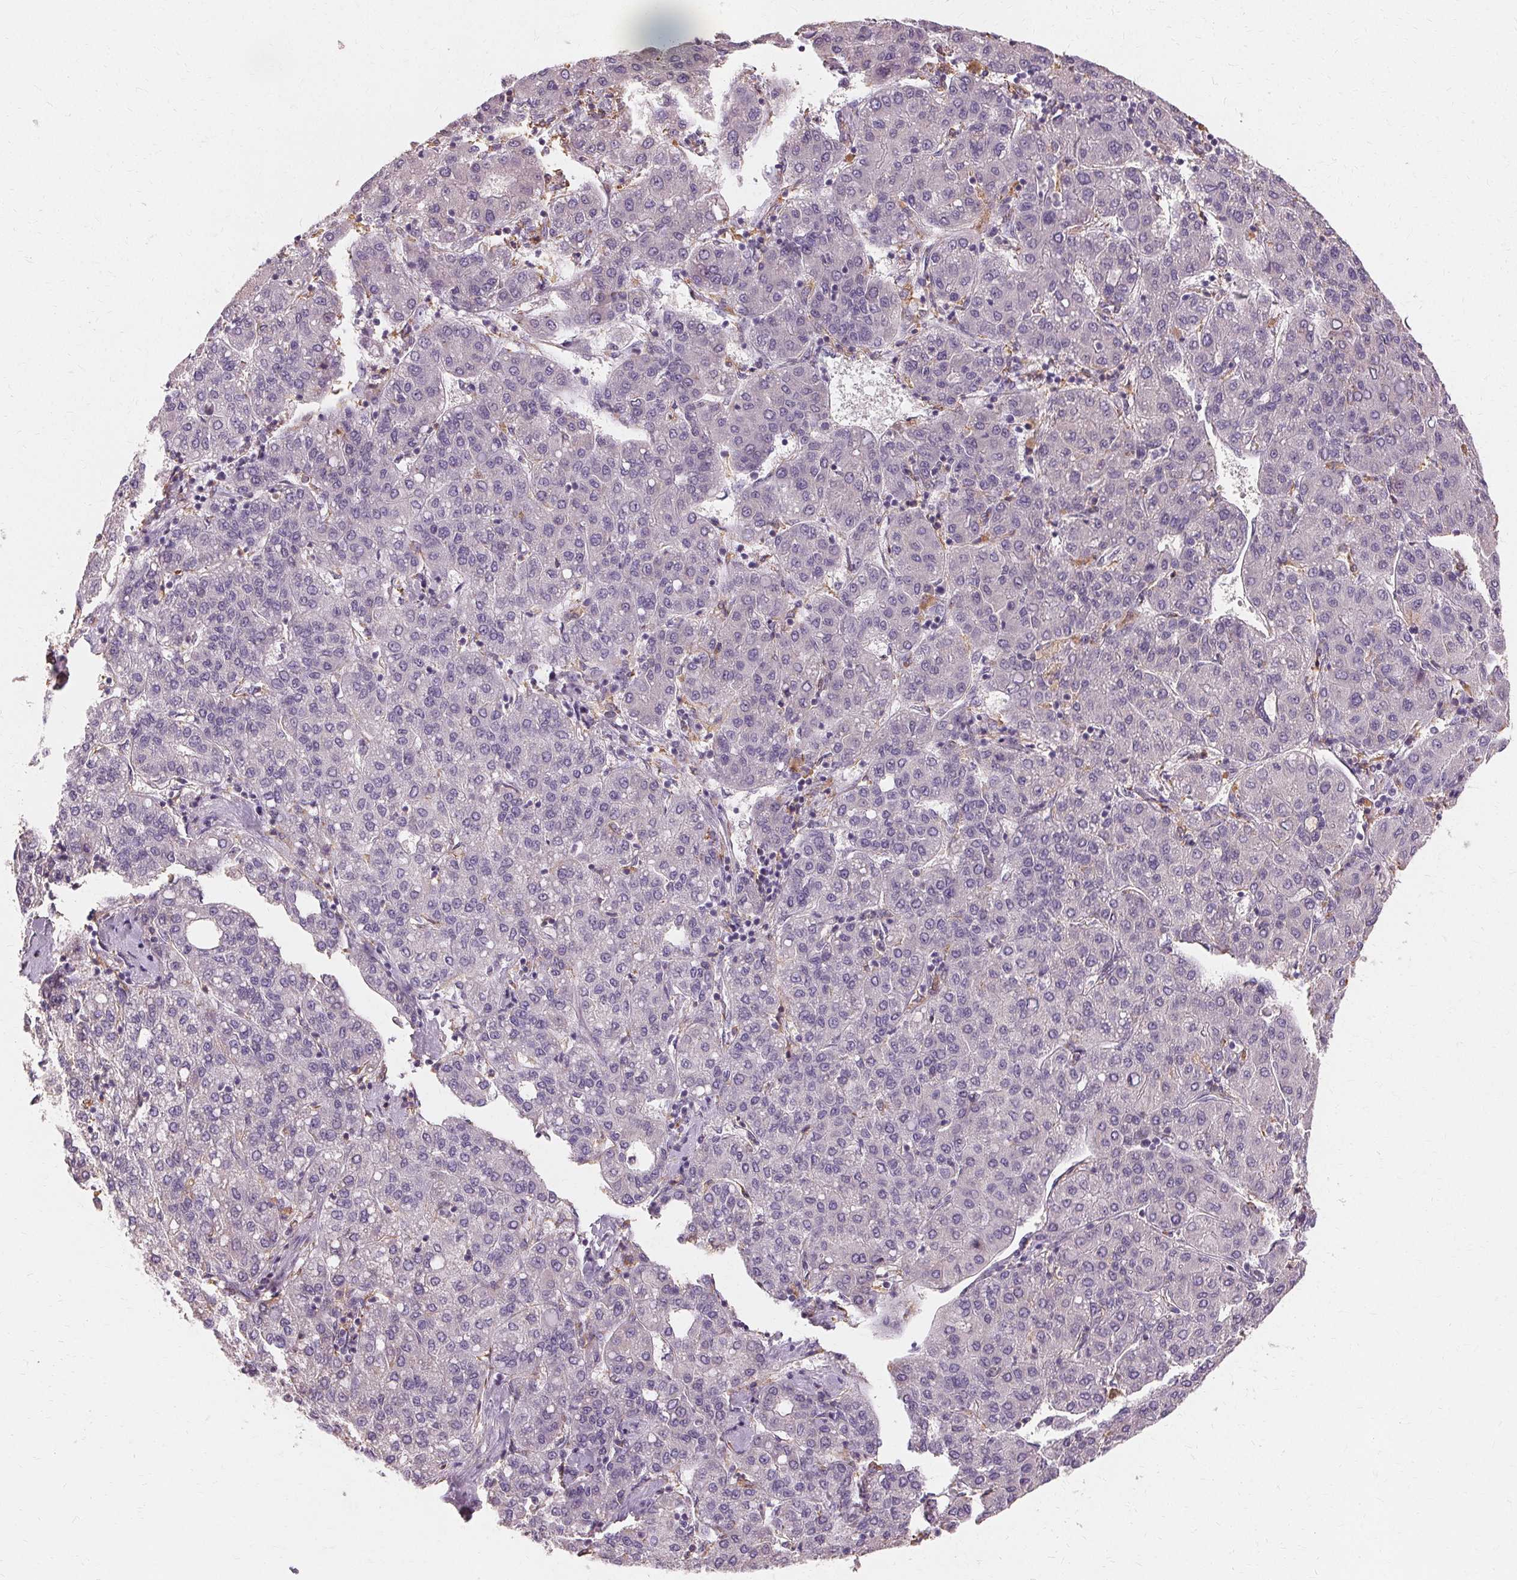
{"staining": {"intensity": "negative", "quantity": "none", "location": "none"}, "tissue": "liver cancer", "cell_type": "Tumor cells", "image_type": "cancer", "snomed": [{"axis": "morphology", "description": "Carcinoma, Hepatocellular, NOS"}, {"axis": "topography", "description": "Liver"}], "caption": "Immunohistochemistry histopathology image of neoplastic tissue: liver hepatocellular carcinoma stained with DAB (3,3'-diaminobenzidine) shows no significant protein staining in tumor cells.", "gene": "IFNGR1", "patient": {"sex": "male", "age": 65}}